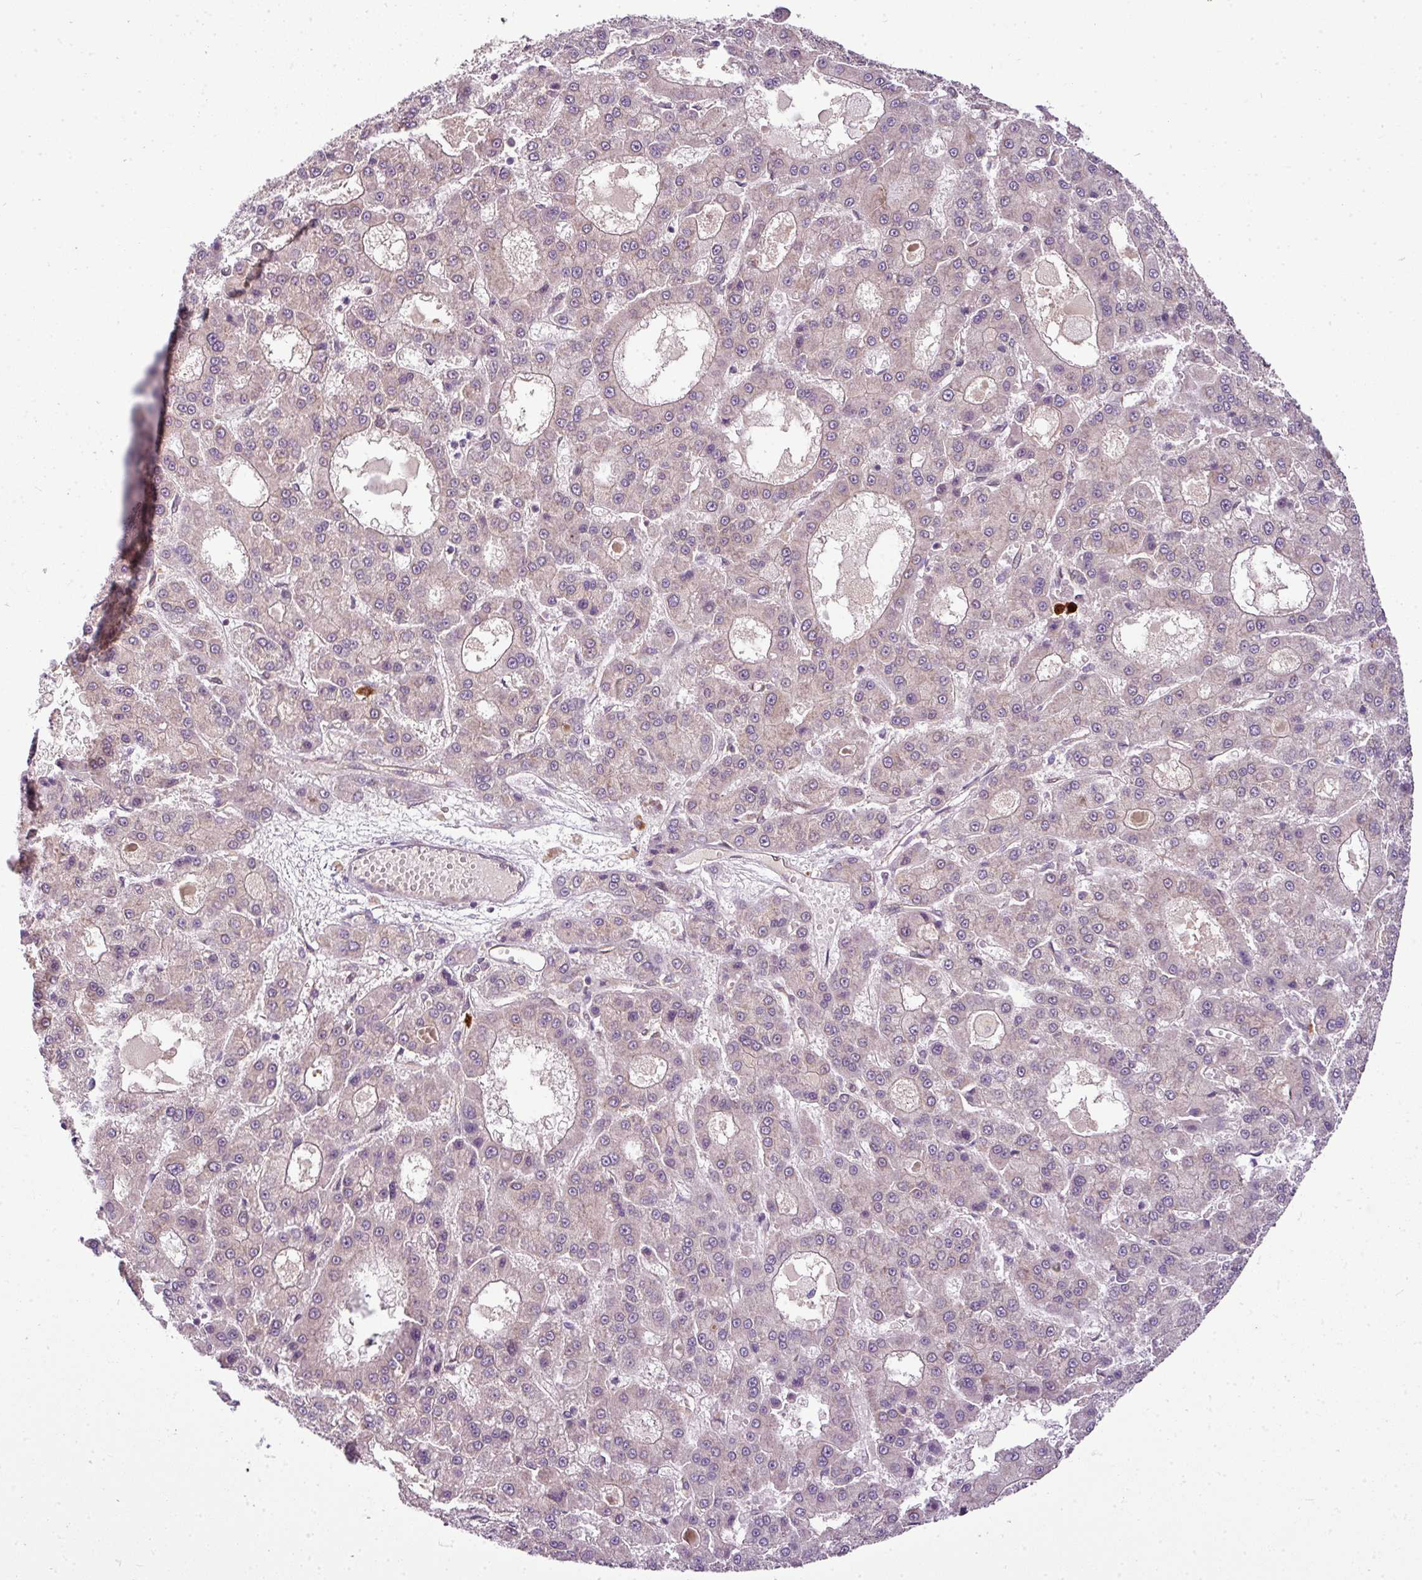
{"staining": {"intensity": "negative", "quantity": "none", "location": "none"}, "tissue": "liver cancer", "cell_type": "Tumor cells", "image_type": "cancer", "snomed": [{"axis": "morphology", "description": "Carcinoma, Hepatocellular, NOS"}, {"axis": "topography", "description": "Liver"}], "caption": "DAB (3,3'-diaminobenzidine) immunohistochemical staining of human liver cancer reveals no significant positivity in tumor cells.", "gene": "RBM4B", "patient": {"sex": "male", "age": 70}}